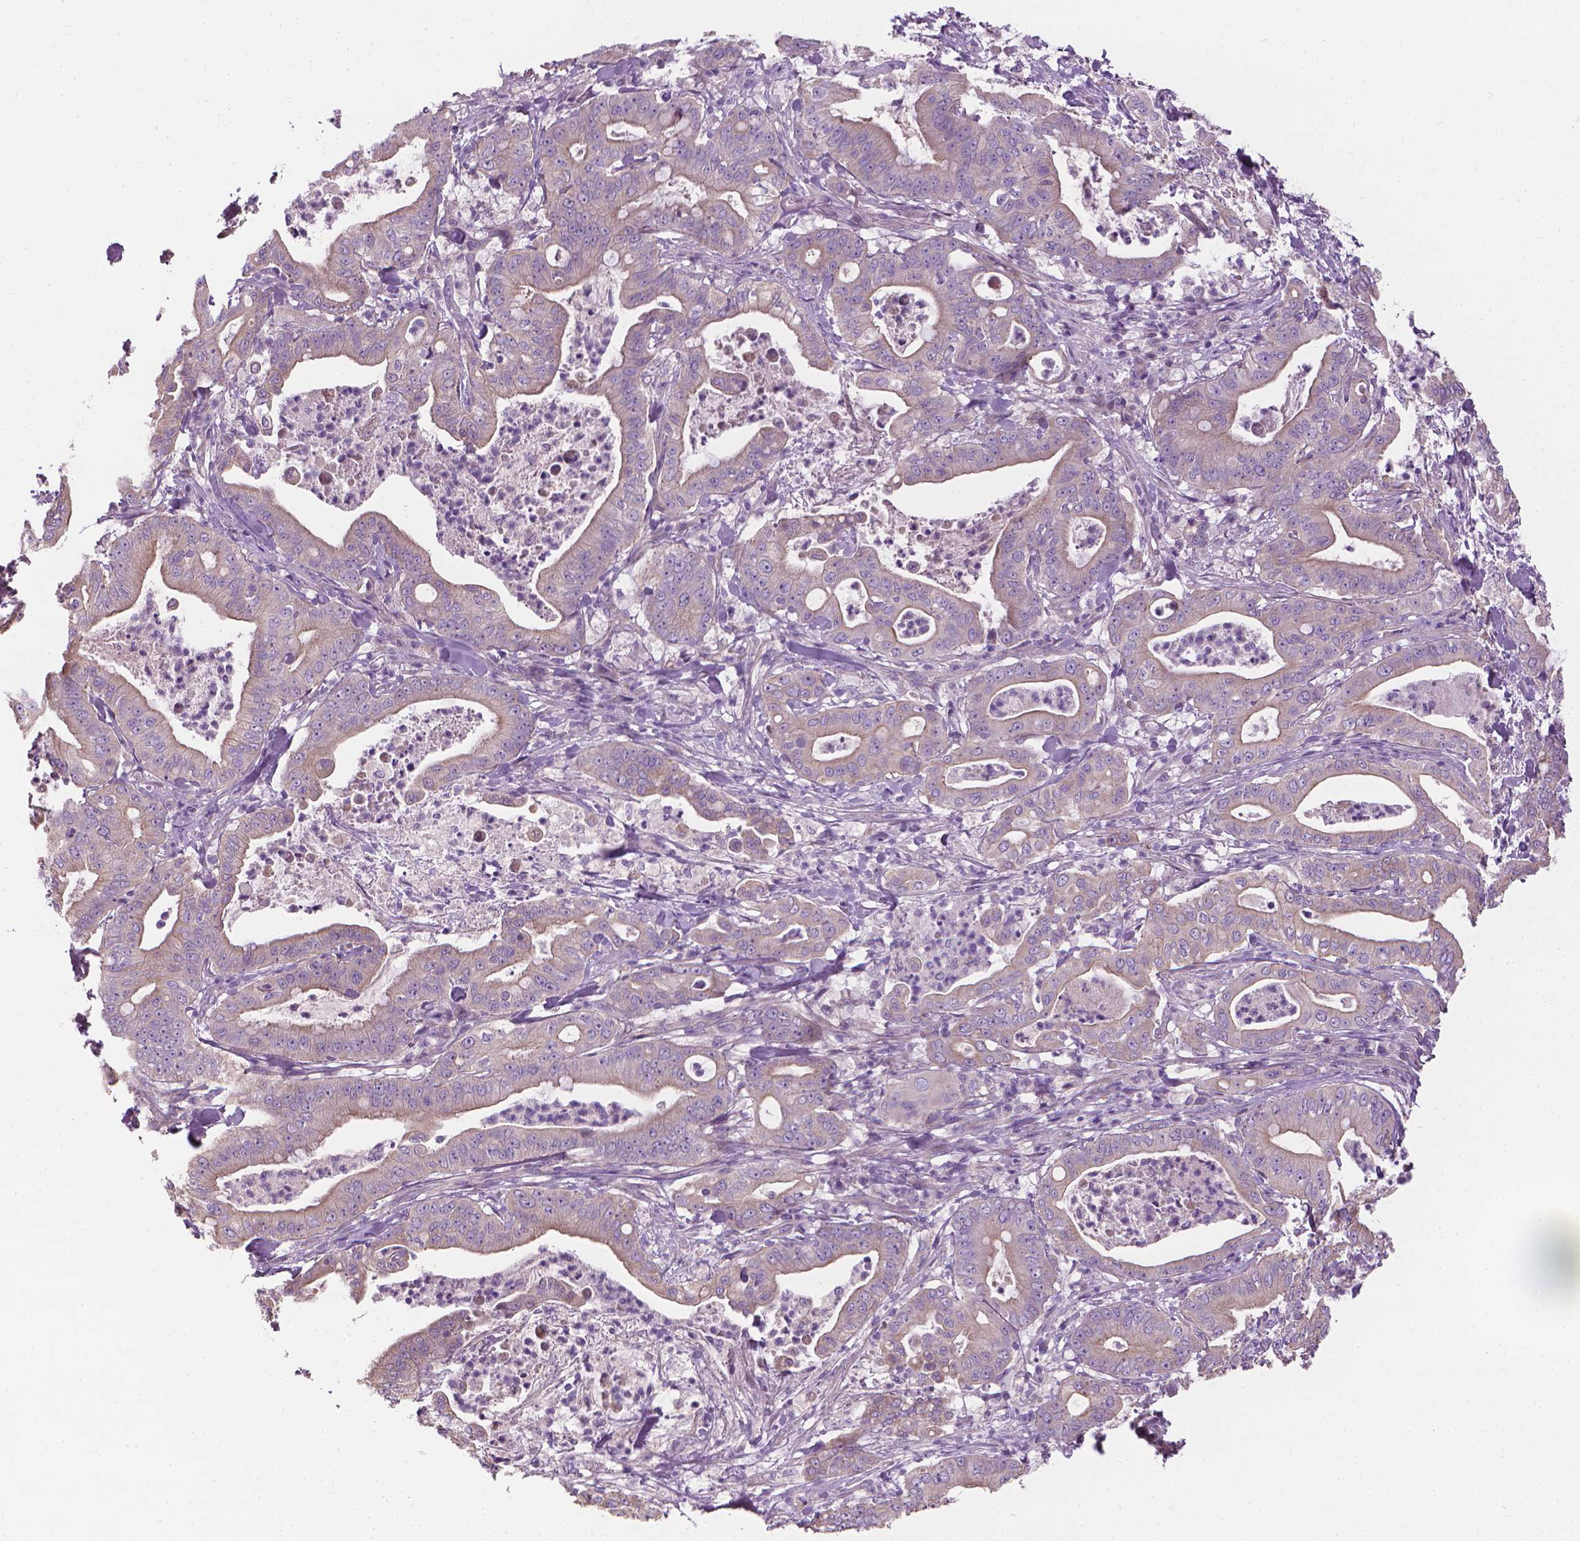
{"staining": {"intensity": "weak", "quantity": "<25%", "location": "cytoplasmic/membranous"}, "tissue": "pancreatic cancer", "cell_type": "Tumor cells", "image_type": "cancer", "snomed": [{"axis": "morphology", "description": "Adenocarcinoma, NOS"}, {"axis": "topography", "description": "Pancreas"}], "caption": "Human pancreatic adenocarcinoma stained for a protein using immunohistochemistry reveals no expression in tumor cells.", "gene": "RIIAD1", "patient": {"sex": "male", "age": 71}}